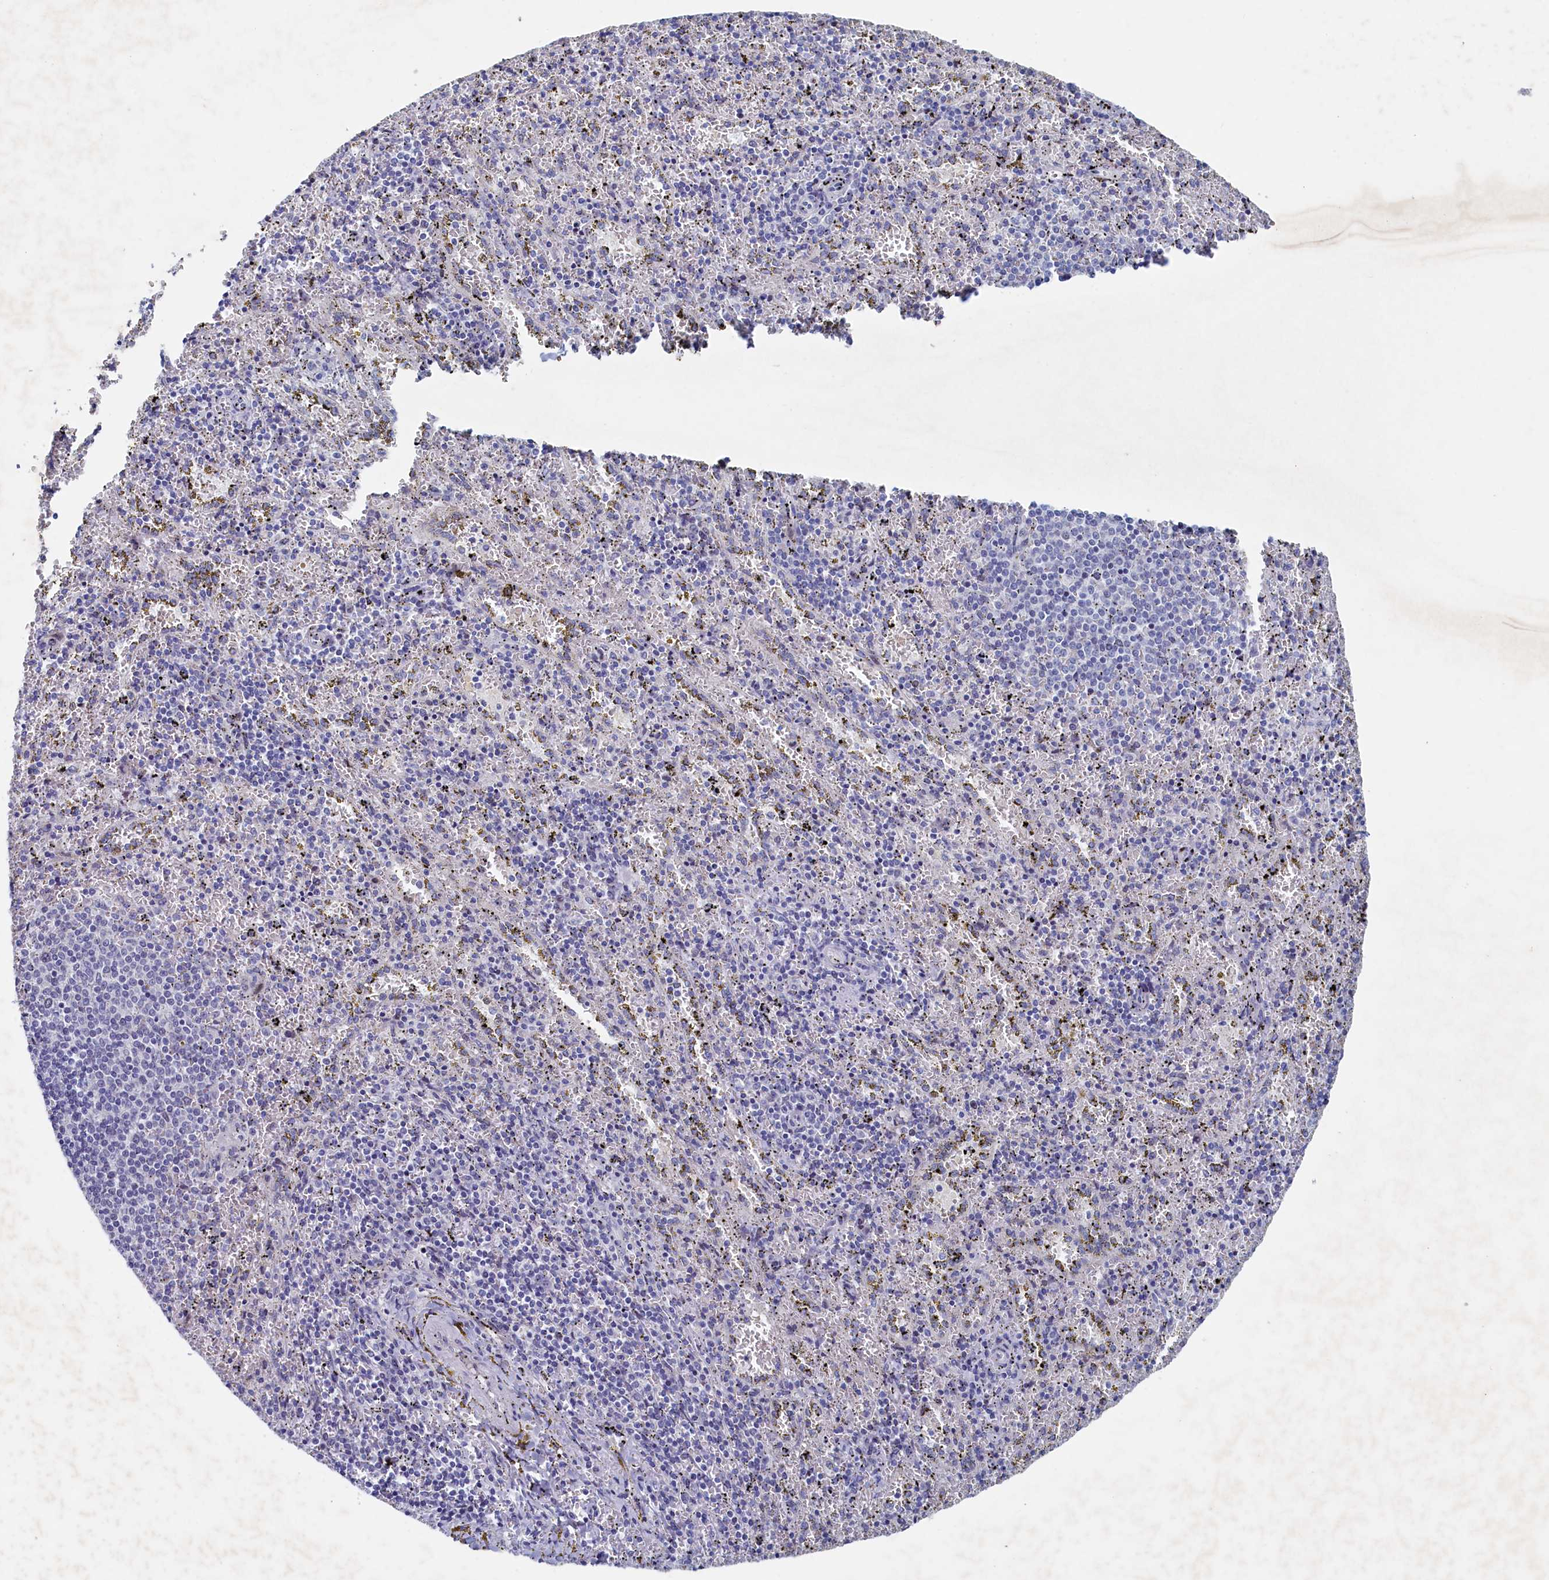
{"staining": {"intensity": "negative", "quantity": "none", "location": "none"}, "tissue": "spleen", "cell_type": "Cells in red pulp", "image_type": "normal", "snomed": [{"axis": "morphology", "description": "Normal tissue, NOS"}, {"axis": "topography", "description": "Spleen"}], "caption": "Photomicrograph shows no protein positivity in cells in red pulp of benign spleen.", "gene": "WDR76", "patient": {"sex": "male", "age": 11}}